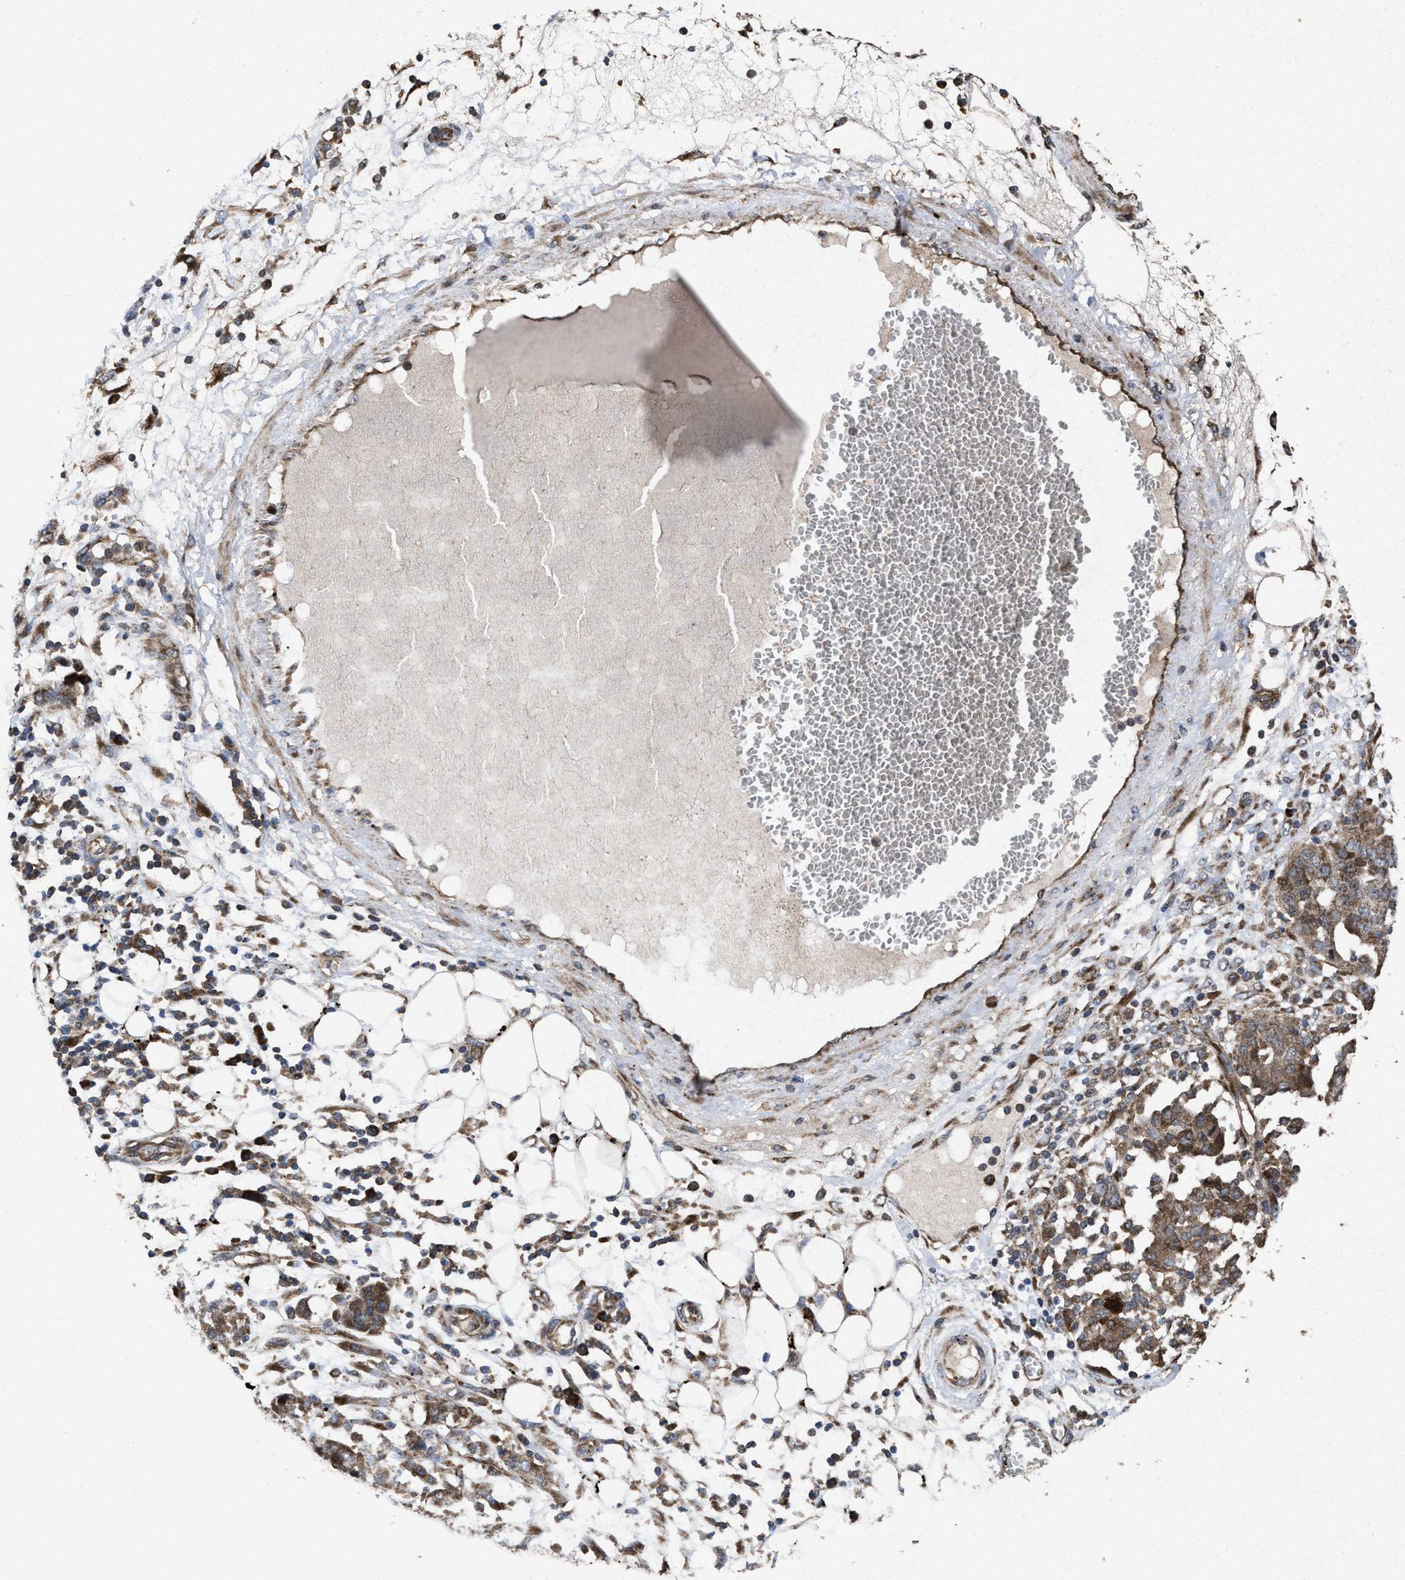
{"staining": {"intensity": "moderate", "quantity": ">75%", "location": "cytoplasmic/membranous"}, "tissue": "ovarian cancer", "cell_type": "Tumor cells", "image_type": "cancer", "snomed": [{"axis": "morphology", "description": "Cystadenocarcinoma, serous, NOS"}, {"axis": "topography", "description": "Soft tissue"}, {"axis": "topography", "description": "Ovary"}], "caption": "IHC micrograph of ovarian serous cystadenocarcinoma stained for a protein (brown), which exhibits medium levels of moderate cytoplasmic/membranous positivity in approximately >75% of tumor cells.", "gene": "MSI2", "patient": {"sex": "female", "age": 57}}